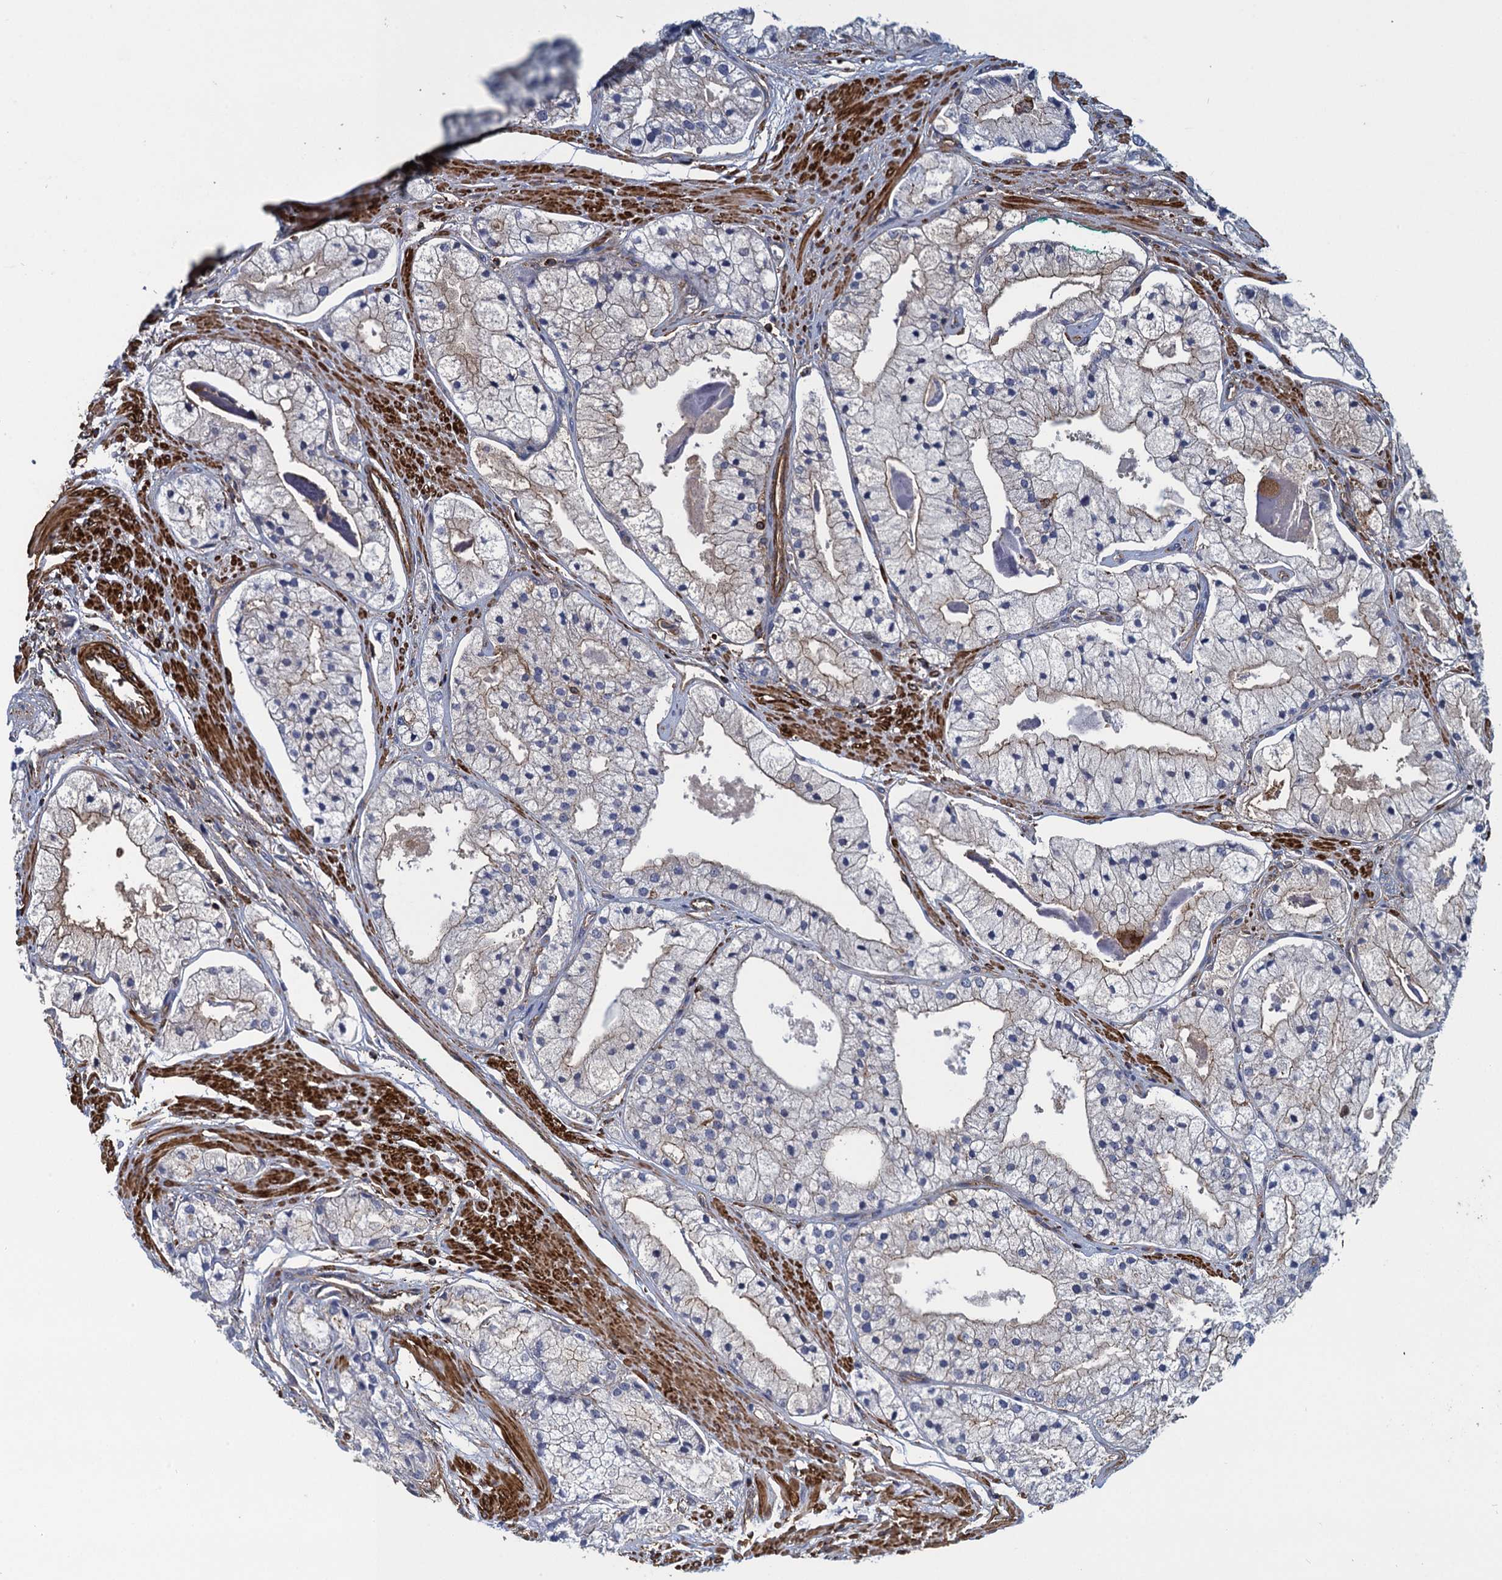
{"staining": {"intensity": "weak", "quantity": "<25%", "location": "cytoplasmic/membranous"}, "tissue": "prostate cancer", "cell_type": "Tumor cells", "image_type": "cancer", "snomed": [{"axis": "morphology", "description": "Adenocarcinoma, High grade"}, {"axis": "topography", "description": "Prostate"}], "caption": "The immunohistochemistry histopathology image has no significant staining in tumor cells of adenocarcinoma (high-grade) (prostate) tissue.", "gene": "PROSER2", "patient": {"sex": "male", "age": 50}}